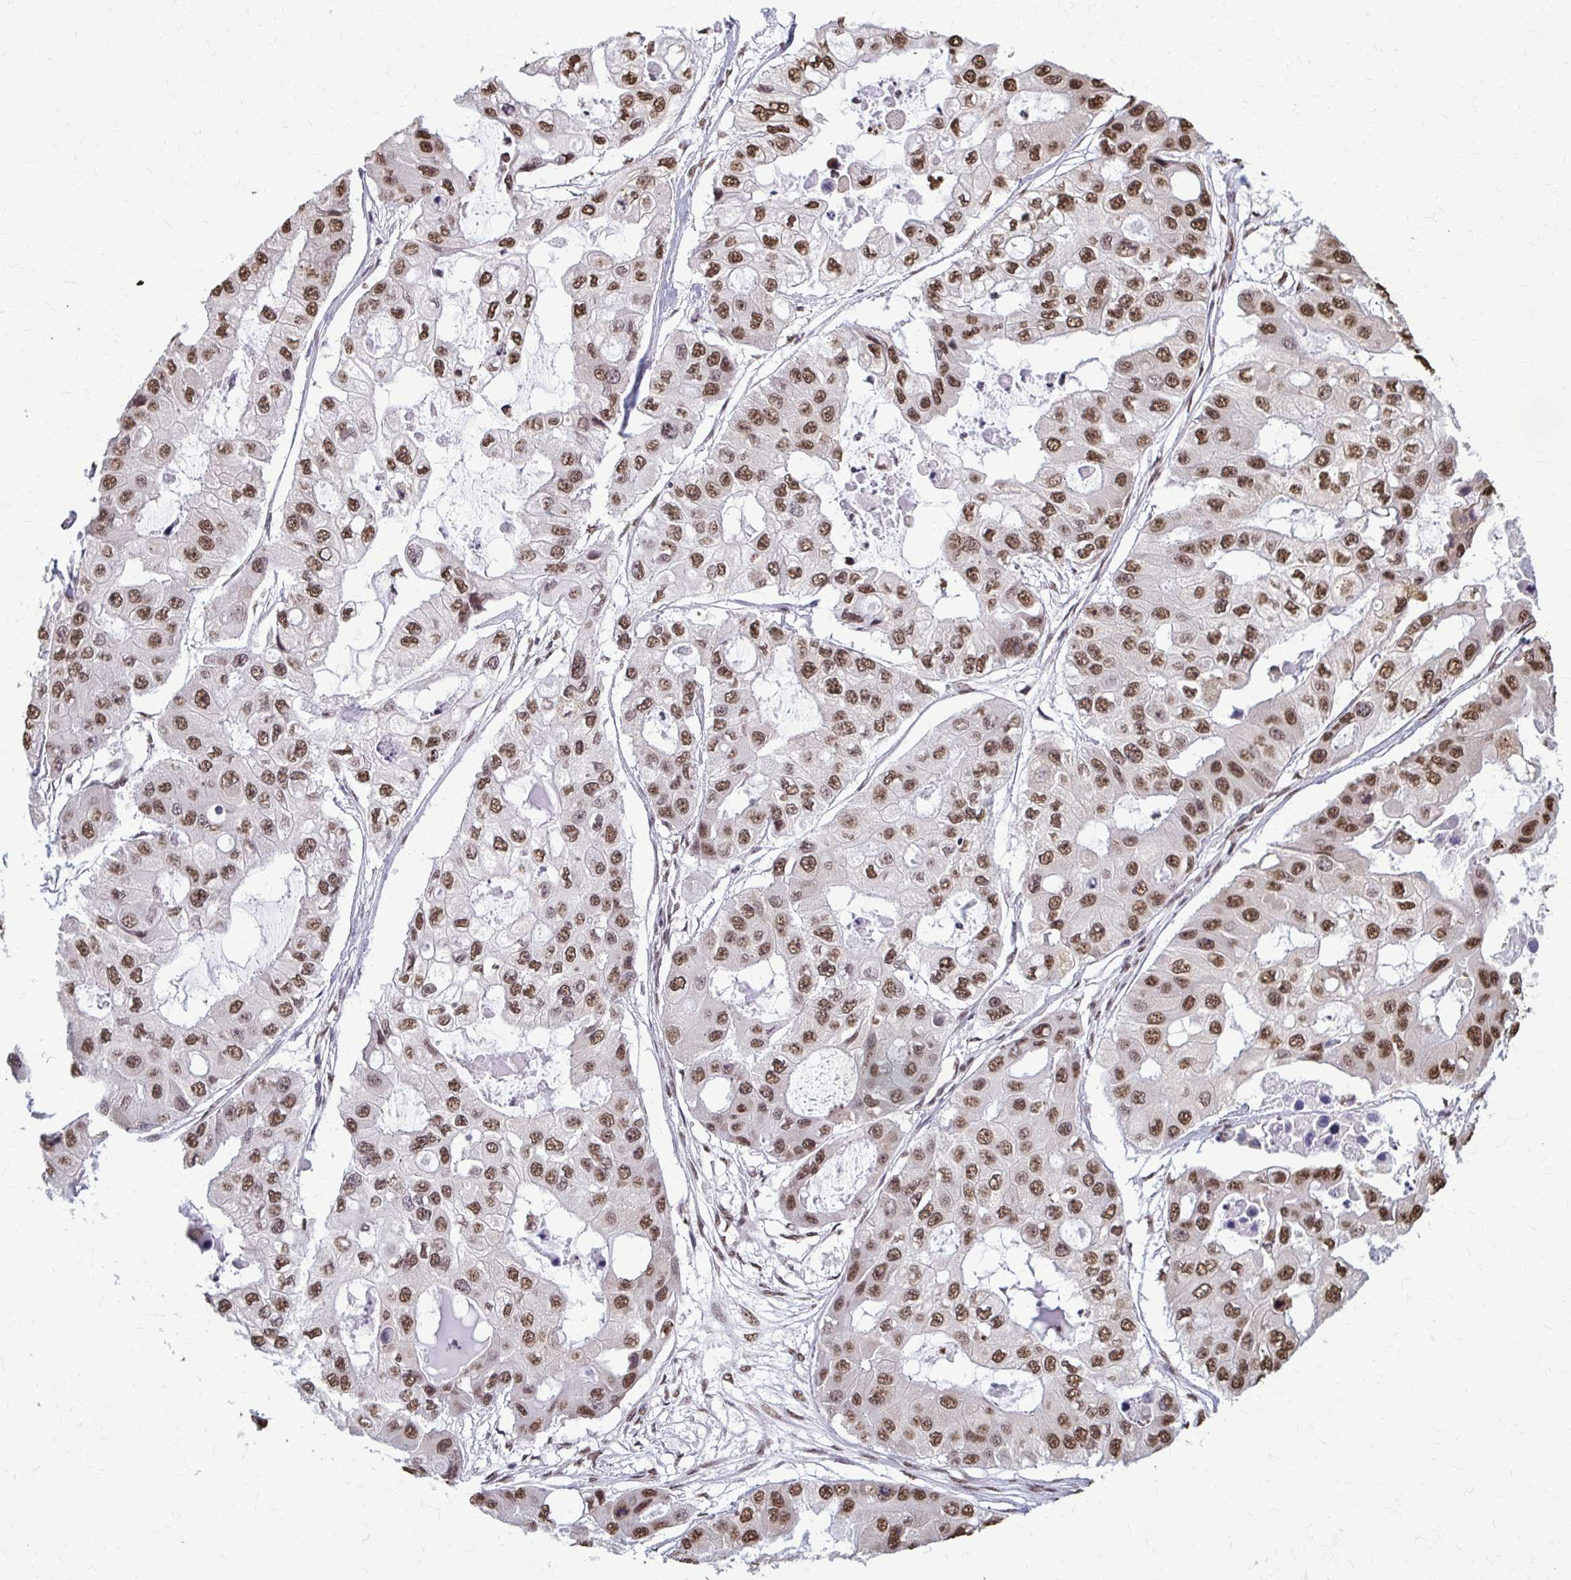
{"staining": {"intensity": "moderate", "quantity": ">75%", "location": "nuclear"}, "tissue": "ovarian cancer", "cell_type": "Tumor cells", "image_type": "cancer", "snomed": [{"axis": "morphology", "description": "Cystadenocarcinoma, serous, NOS"}, {"axis": "topography", "description": "Ovary"}], "caption": "Tumor cells exhibit medium levels of moderate nuclear expression in about >75% of cells in ovarian serous cystadenocarcinoma.", "gene": "SNRPA", "patient": {"sex": "female", "age": 56}}